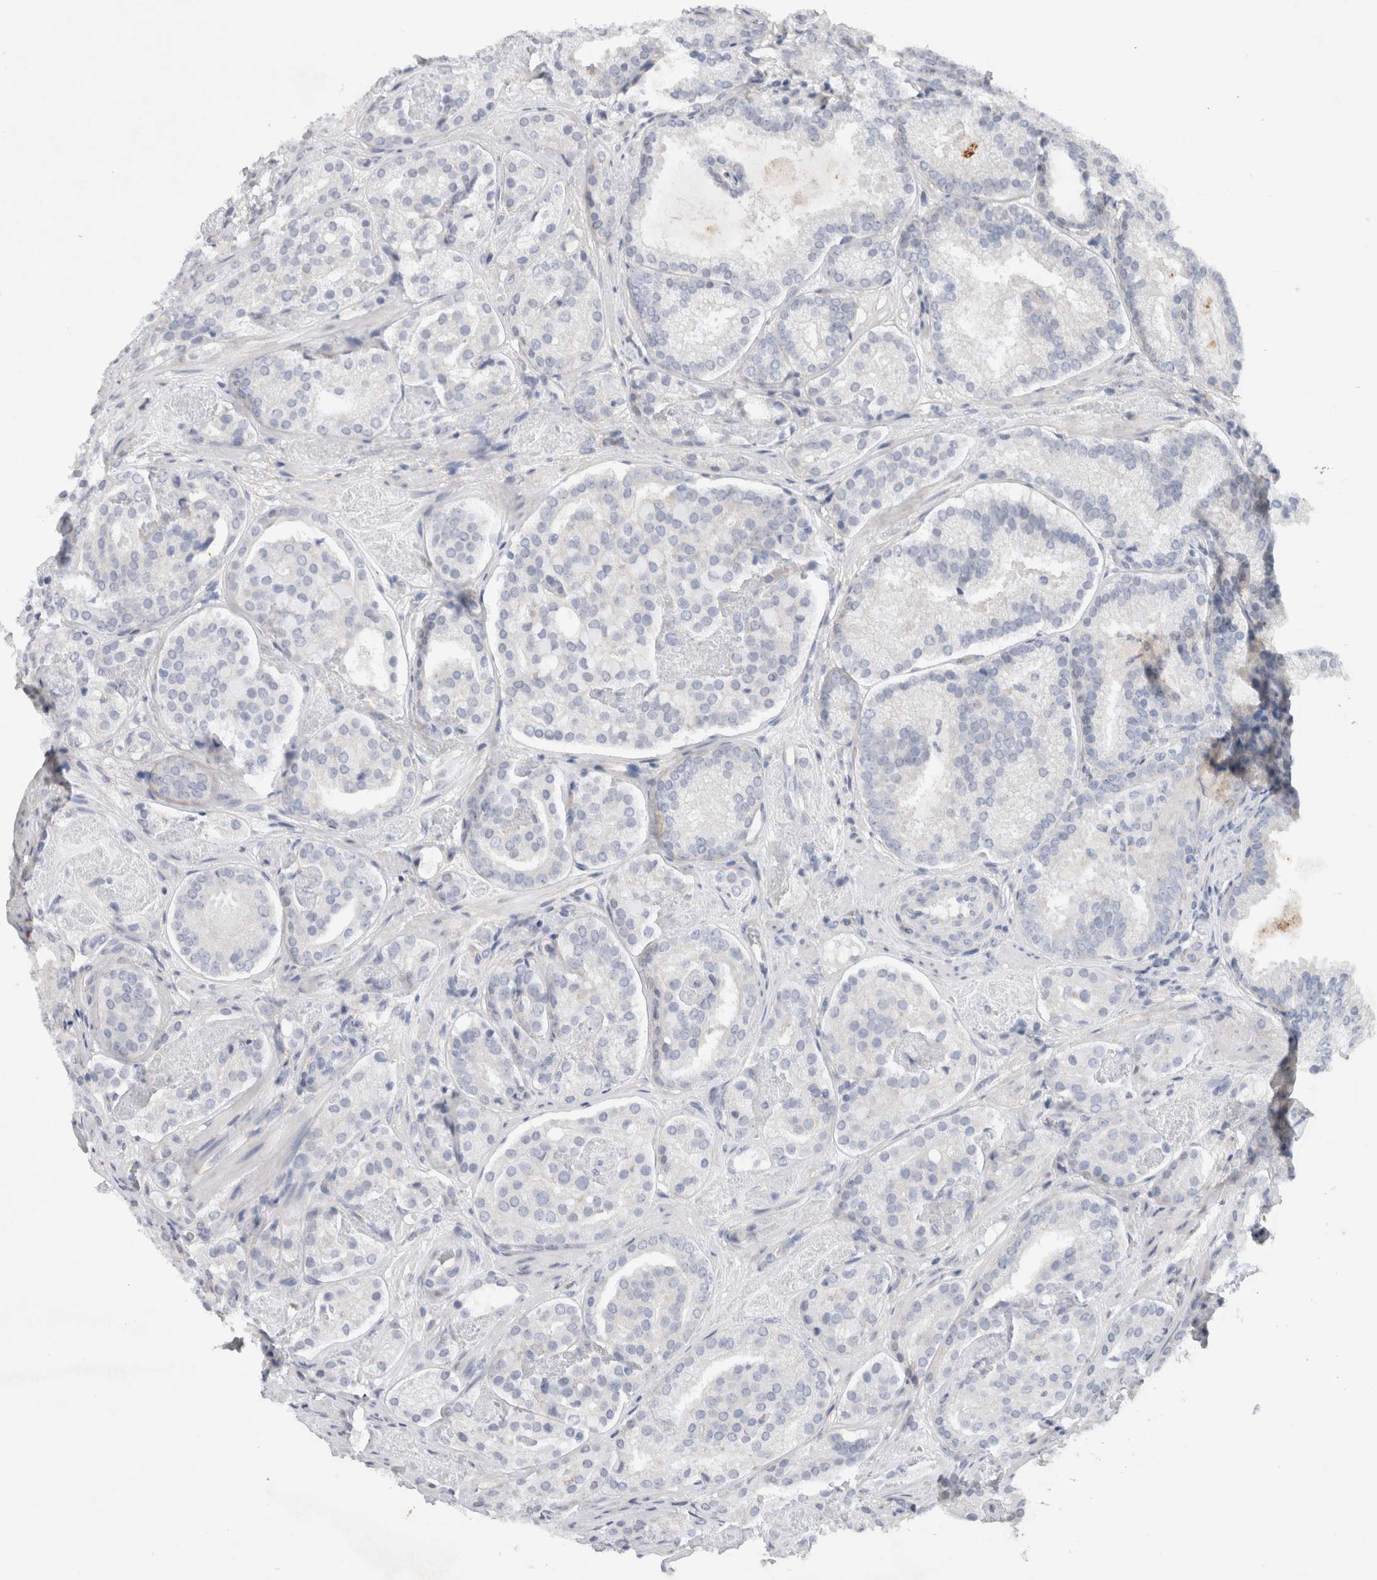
{"staining": {"intensity": "negative", "quantity": "none", "location": "none"}, "tissue": "prostate cancer", "cell_type": "Tumor cells", "image_type": "cancer", "snomed": [{"axis": "morphology", "description": "Adenocarcinoma, Low grade"}, {"axis": "topography", "description": "Prostate"}], "caption": "Prostate cancer was stained to show a protein in brown. There is no significant positivity in tumor cells.", "gene": "CERS3", "patient": {"sex": "male", "age": 69}}